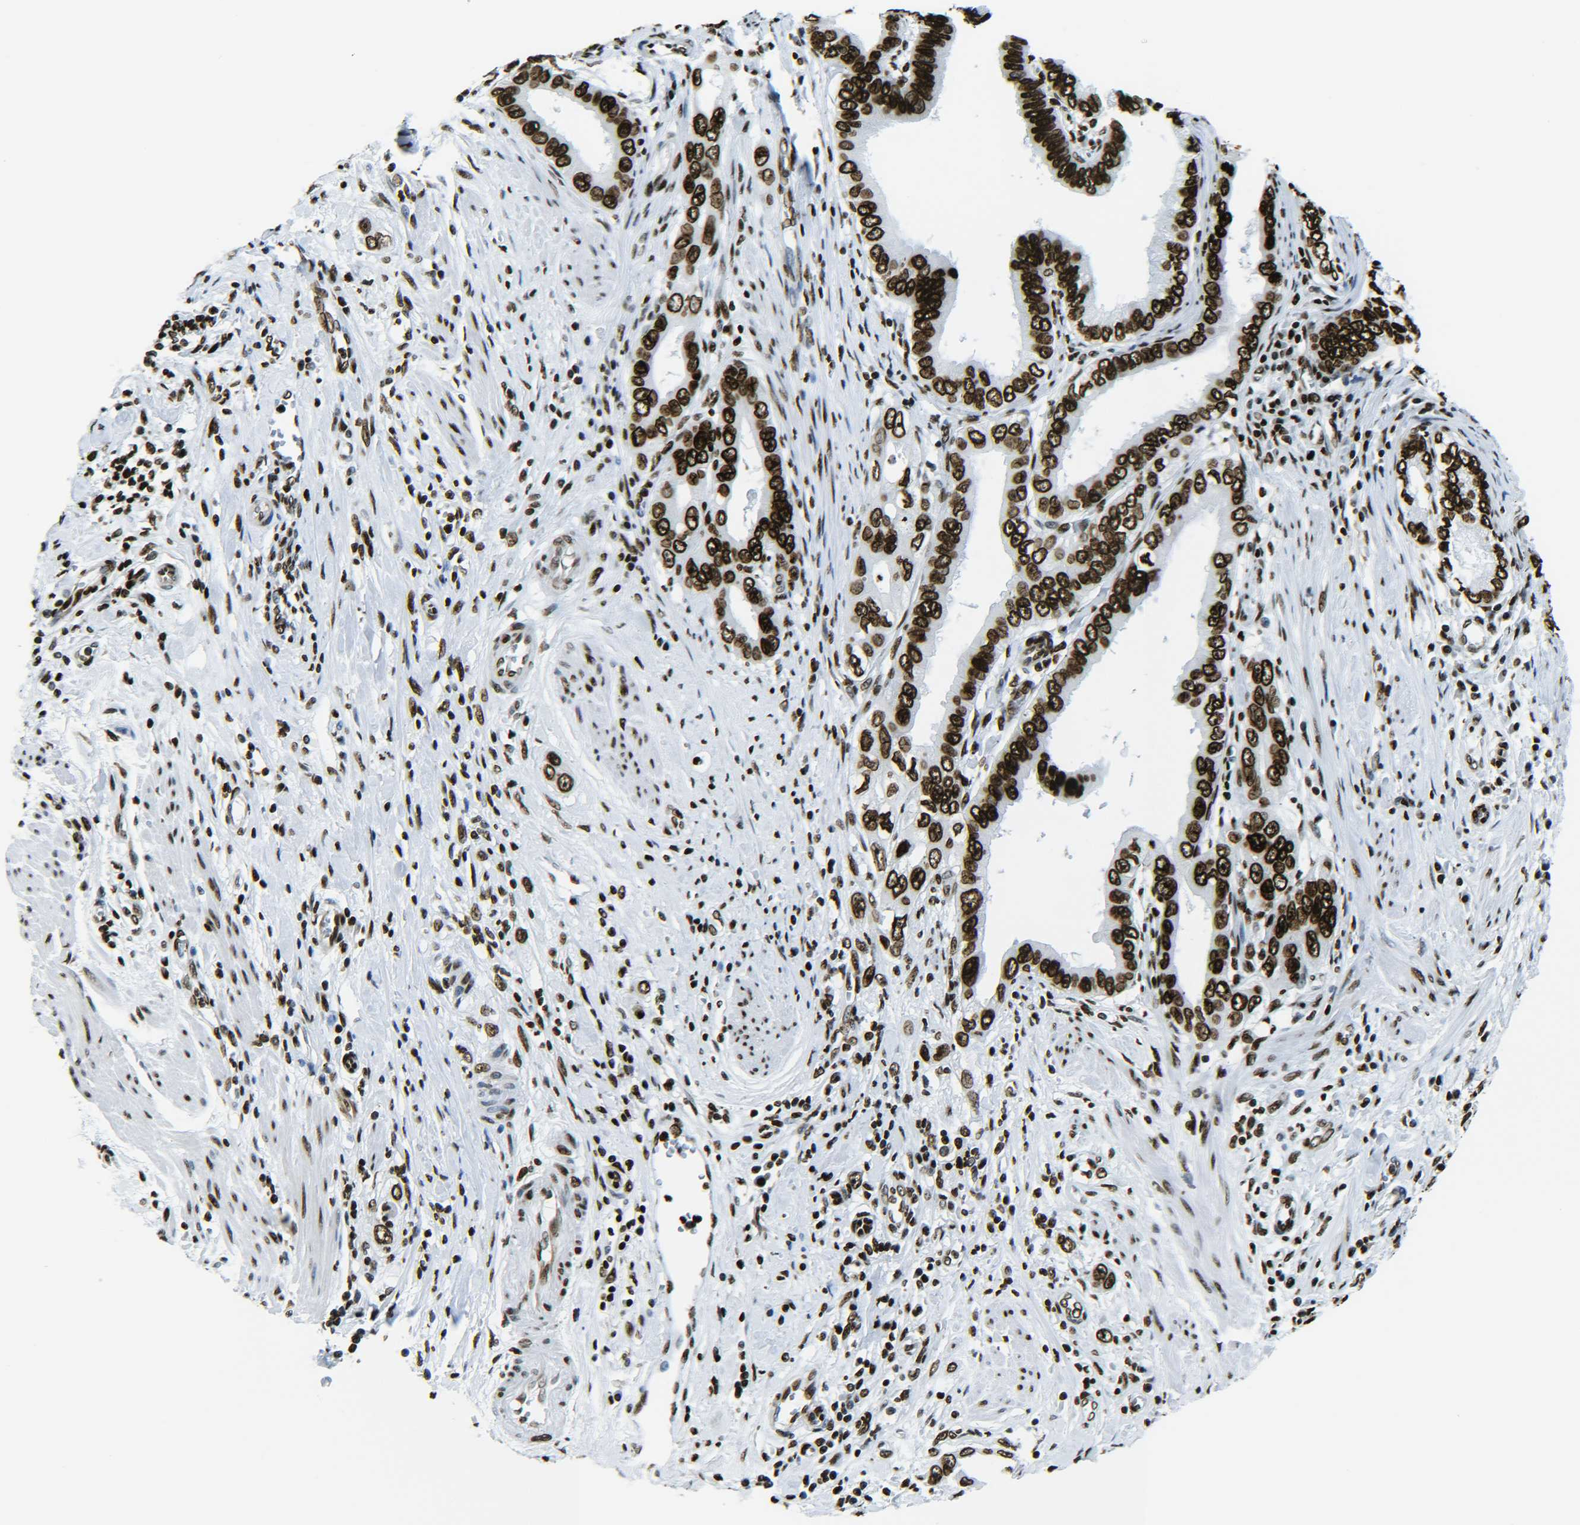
{"staining": {"intensity": "strong", "quantity": ">75%", "location": "nuclear"}, "tissue": "pancreatic cancer", "cell_type": "Tumor cells", "image_type": "cancer", "snomed": [{"axis": "morphology", "description": "Normal tissue, NOS"}, {"axis": "topography", "description": "Lymph node"}], "caption": "High-power microscopy captured an immunohistochemistry (IHC) micrograph of pancreatic cancer, revealing strong nuclear positivity in about >75% of tumor cells. The staining is performed using DAB brown chromogen to label protein expression. The nuclei are counter-stained blue using hematoxylin.", "gene": "H2AX", "patient": {"sex": "male", "age": 50}}